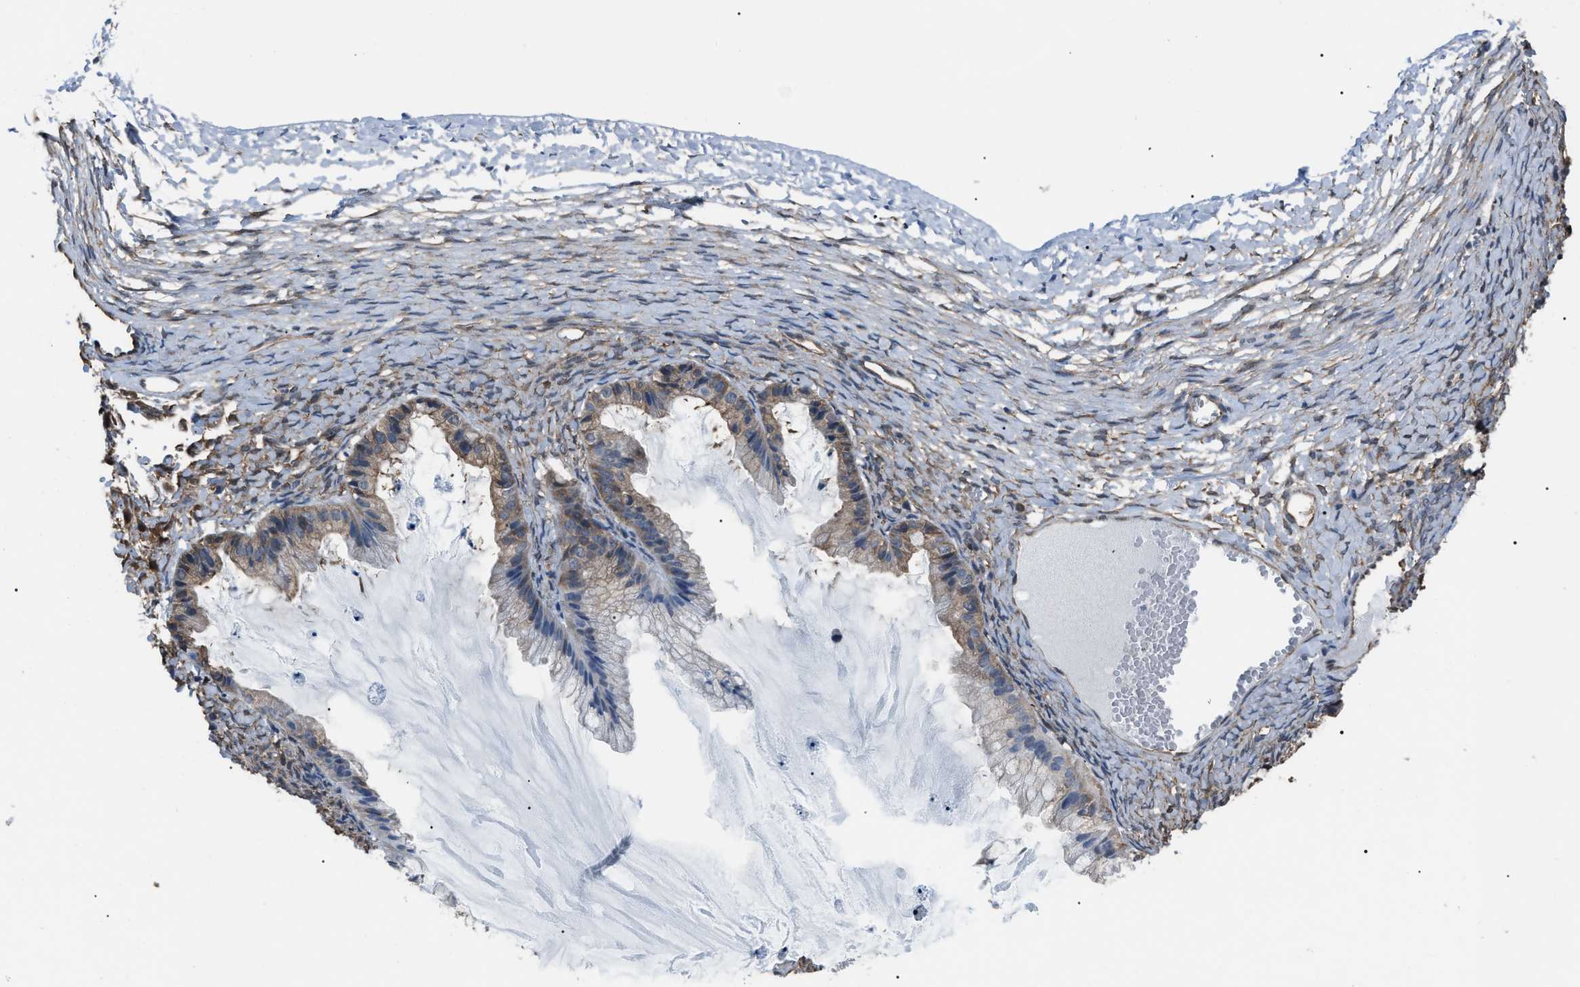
{"staining": {"intensity": "weak", "quantity": "<25%", "location": "cytoplasmic/membranous"}, "tissue": "ovarian cancer", "cell_type": "Tumor cells", "image_type": "cancer", "snomed": [{"axis": "morphology", "description": "Cystadenocarcinoma, mucinous, NOS"}, {"axis": "topography", "description": "Ovary"}], "caption": "Ovarian cancer was stained to show a protein in brown. There is no significant staining in tumor cells.", "gene": "PDCD5", "patient": {"sex": "female", "age": 57}}